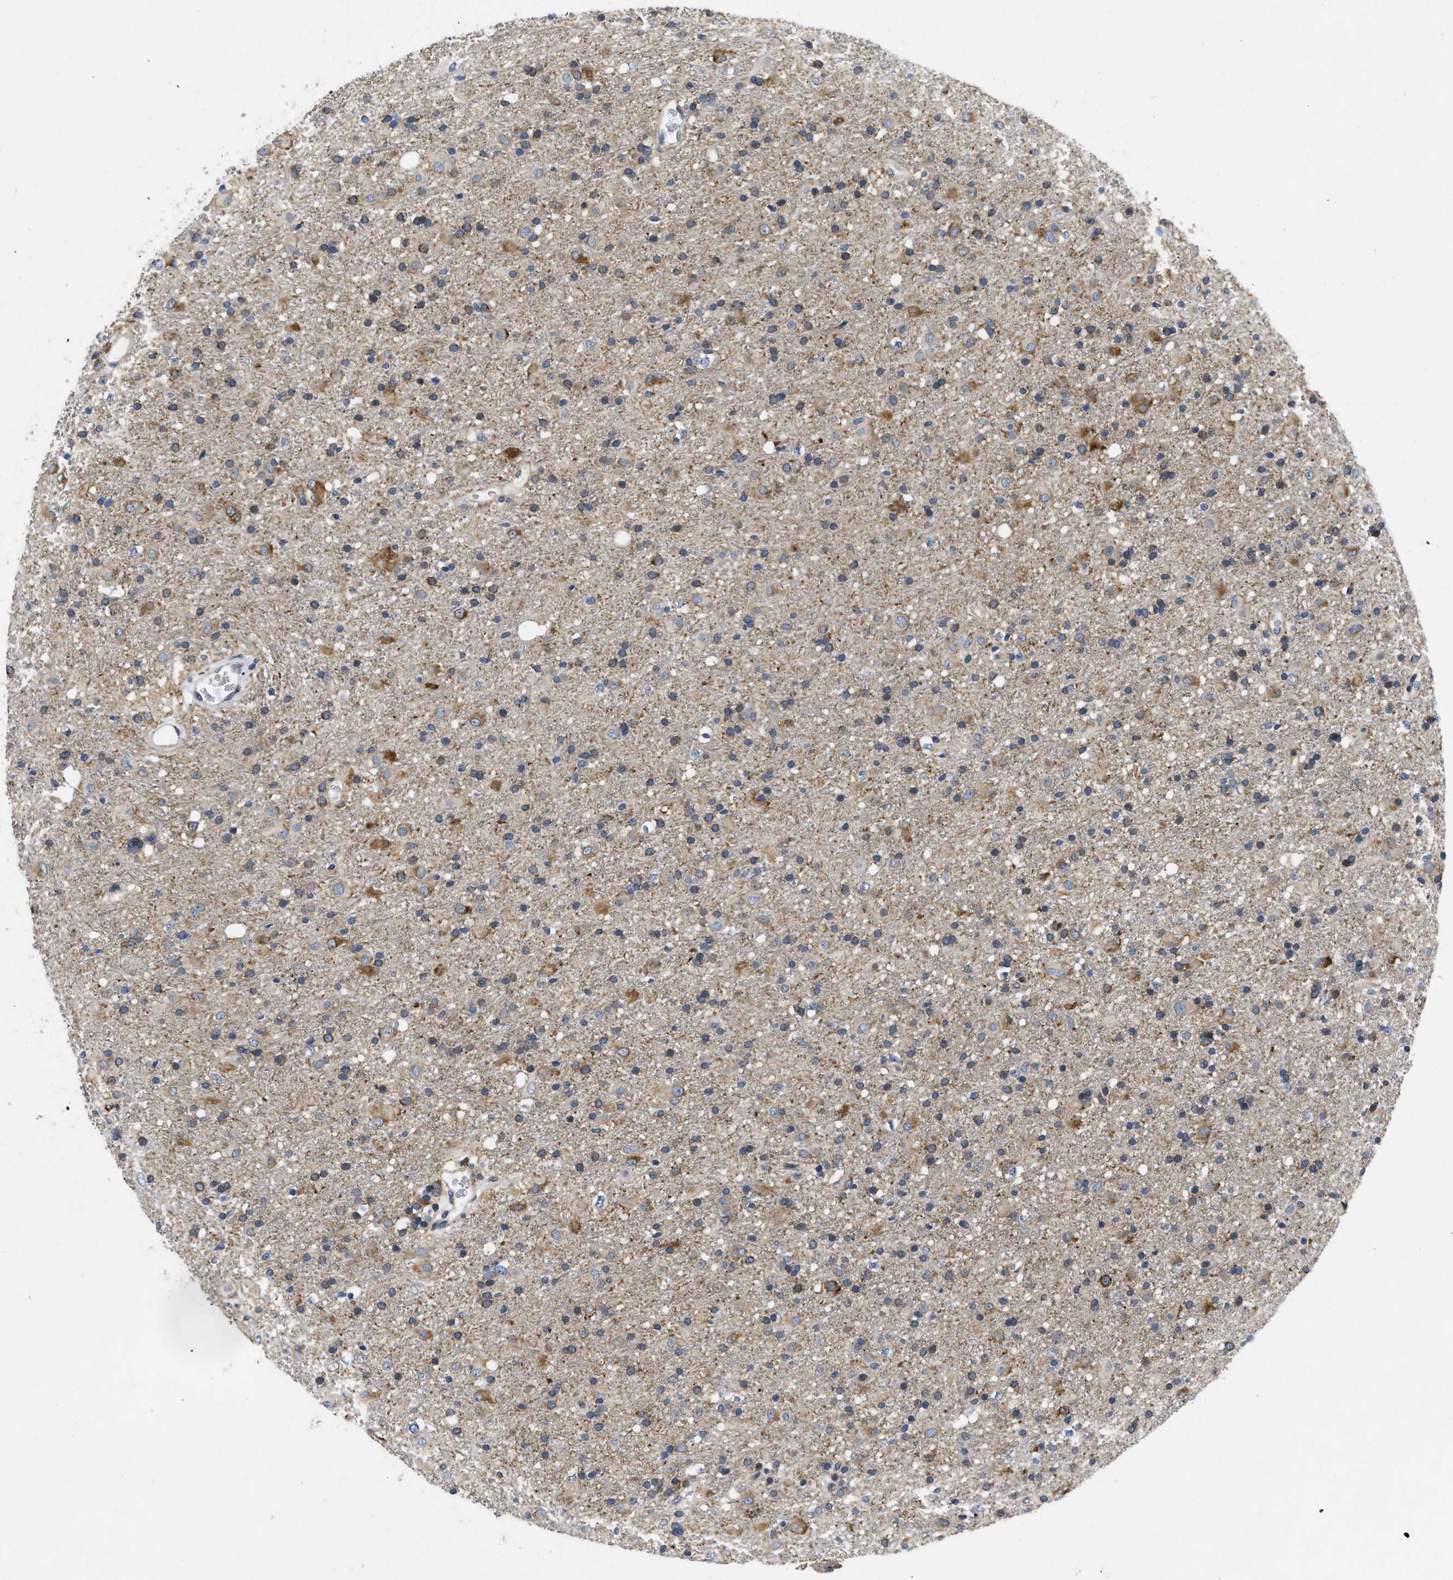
{"staining": {"intensity": "moderate", "quantity": "25%-75%", "location": "cytoplasmic/membranous"}, "tissue": "glioma", "cell_type": "Tumor cells", "image_type": "cancer", "snomed": [{"axis": "morphology", "description": "Glioma, malignant, Low grade"}, {"axis": "topography", "description": "Brain"}], "caption": "This is a photomicrograph of IHC staining of malignant glioma (low-grade), which shows moderate staining in the cytoplasmic/membranous of tumor cells.", "gene": "VIP", "patient": {"sex": "male", "age": 65}}